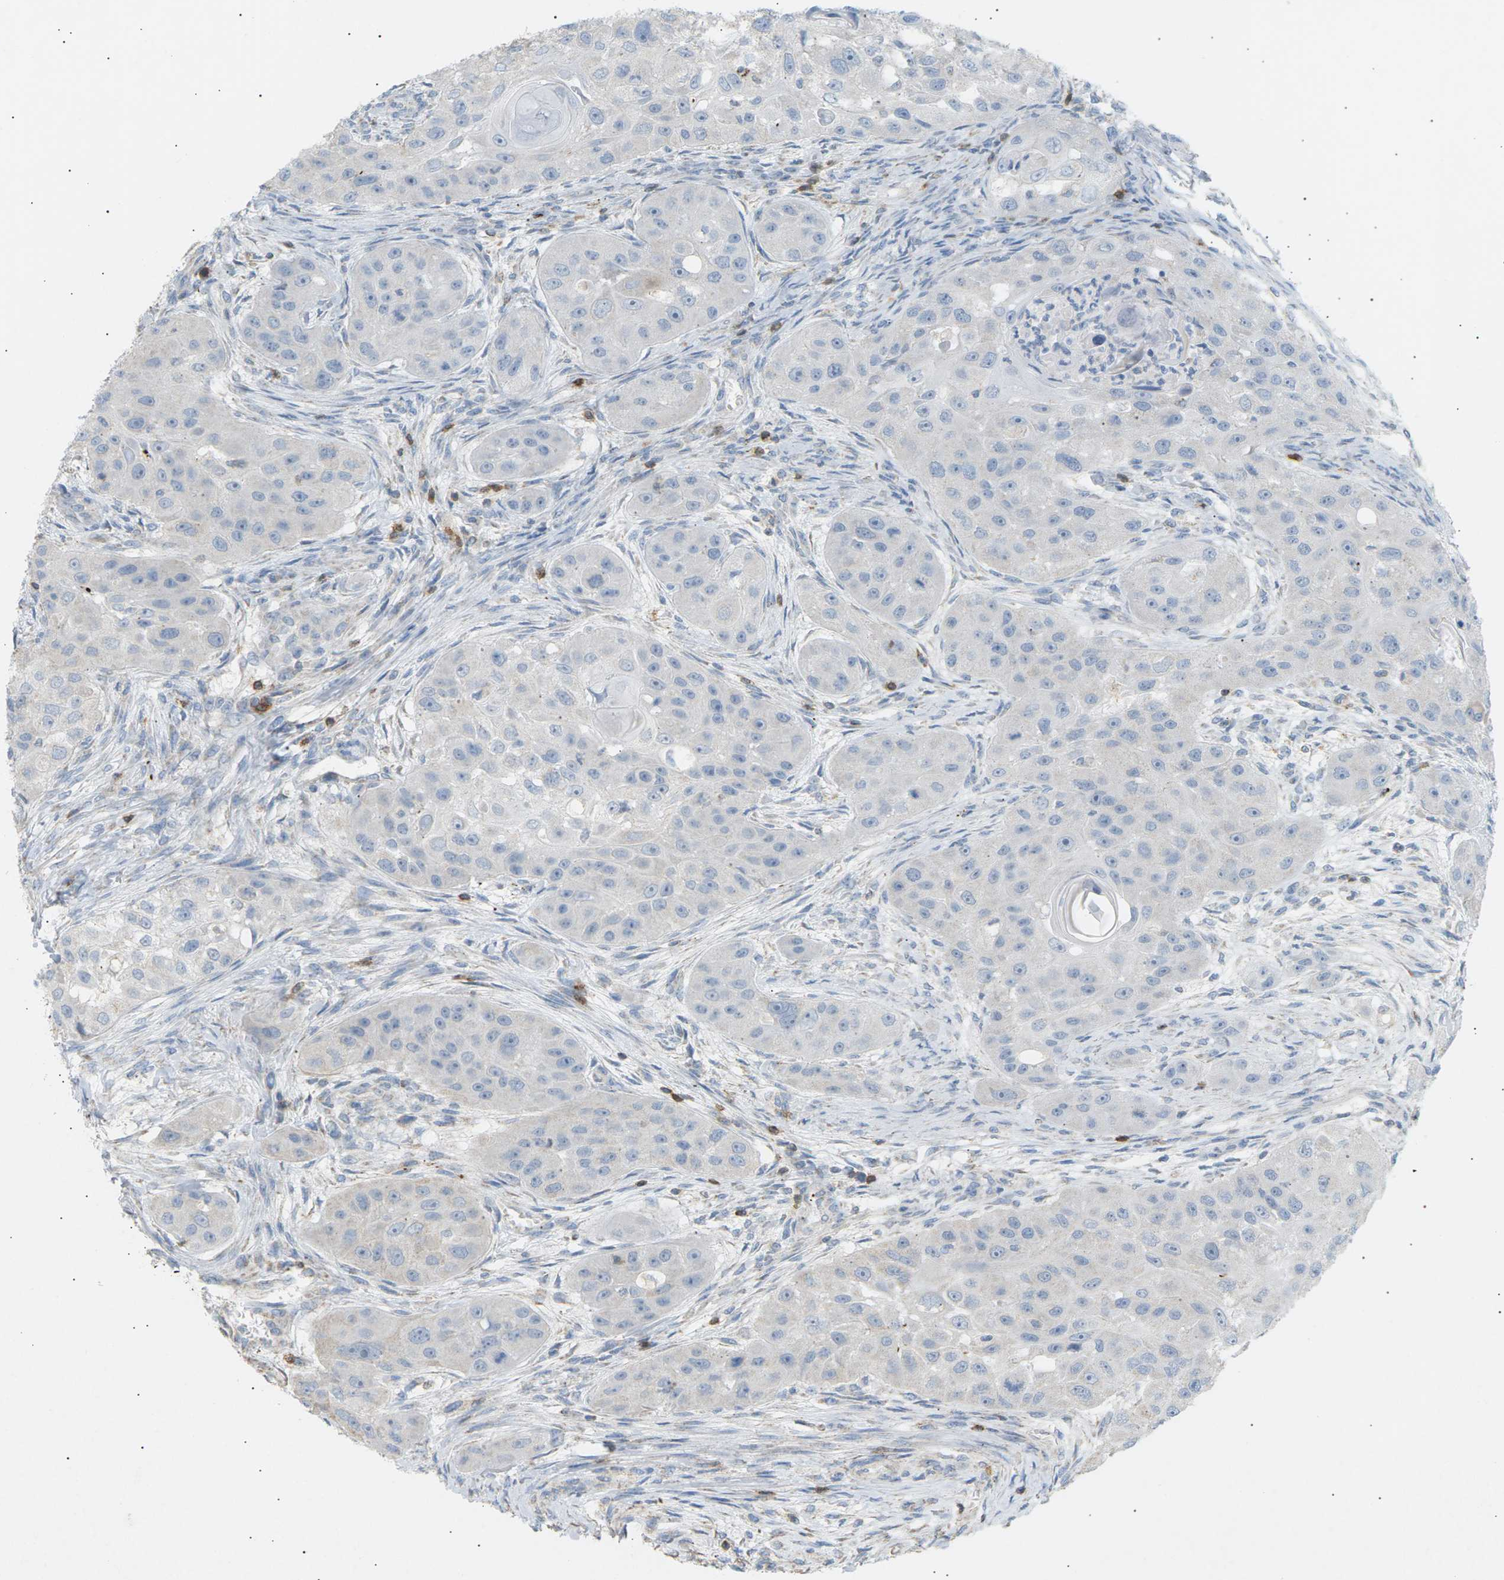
{"staining": {"intensity": "negative", "quantity": "none", "location": "none"}, "tissue": "head and neck cancer", "cell_type": "Tumor cells", "image_type": "cancer", "snomed": [{"axis": "morphology", "description": "Normal tissue, NOS"}, {"axis": "morphology", "description": "Squamous cell carcinoma, NOS"}, {"axis": "topography", "description": "Skeletal muscle"}, {"axis": "topography", "description": "Head-Neck"}], "caption": "IHC of human head and neck cancer (squamous cell carcinoma) exhibits no staining in tumor cells. The staining was performed using DAB to visualize the protein expression in brown, while the nuclei were stained in blue with hematoxylin (Magnification: 20x).", "gene": "LIME1", "patient": {"sex": "male", "age": 51}}